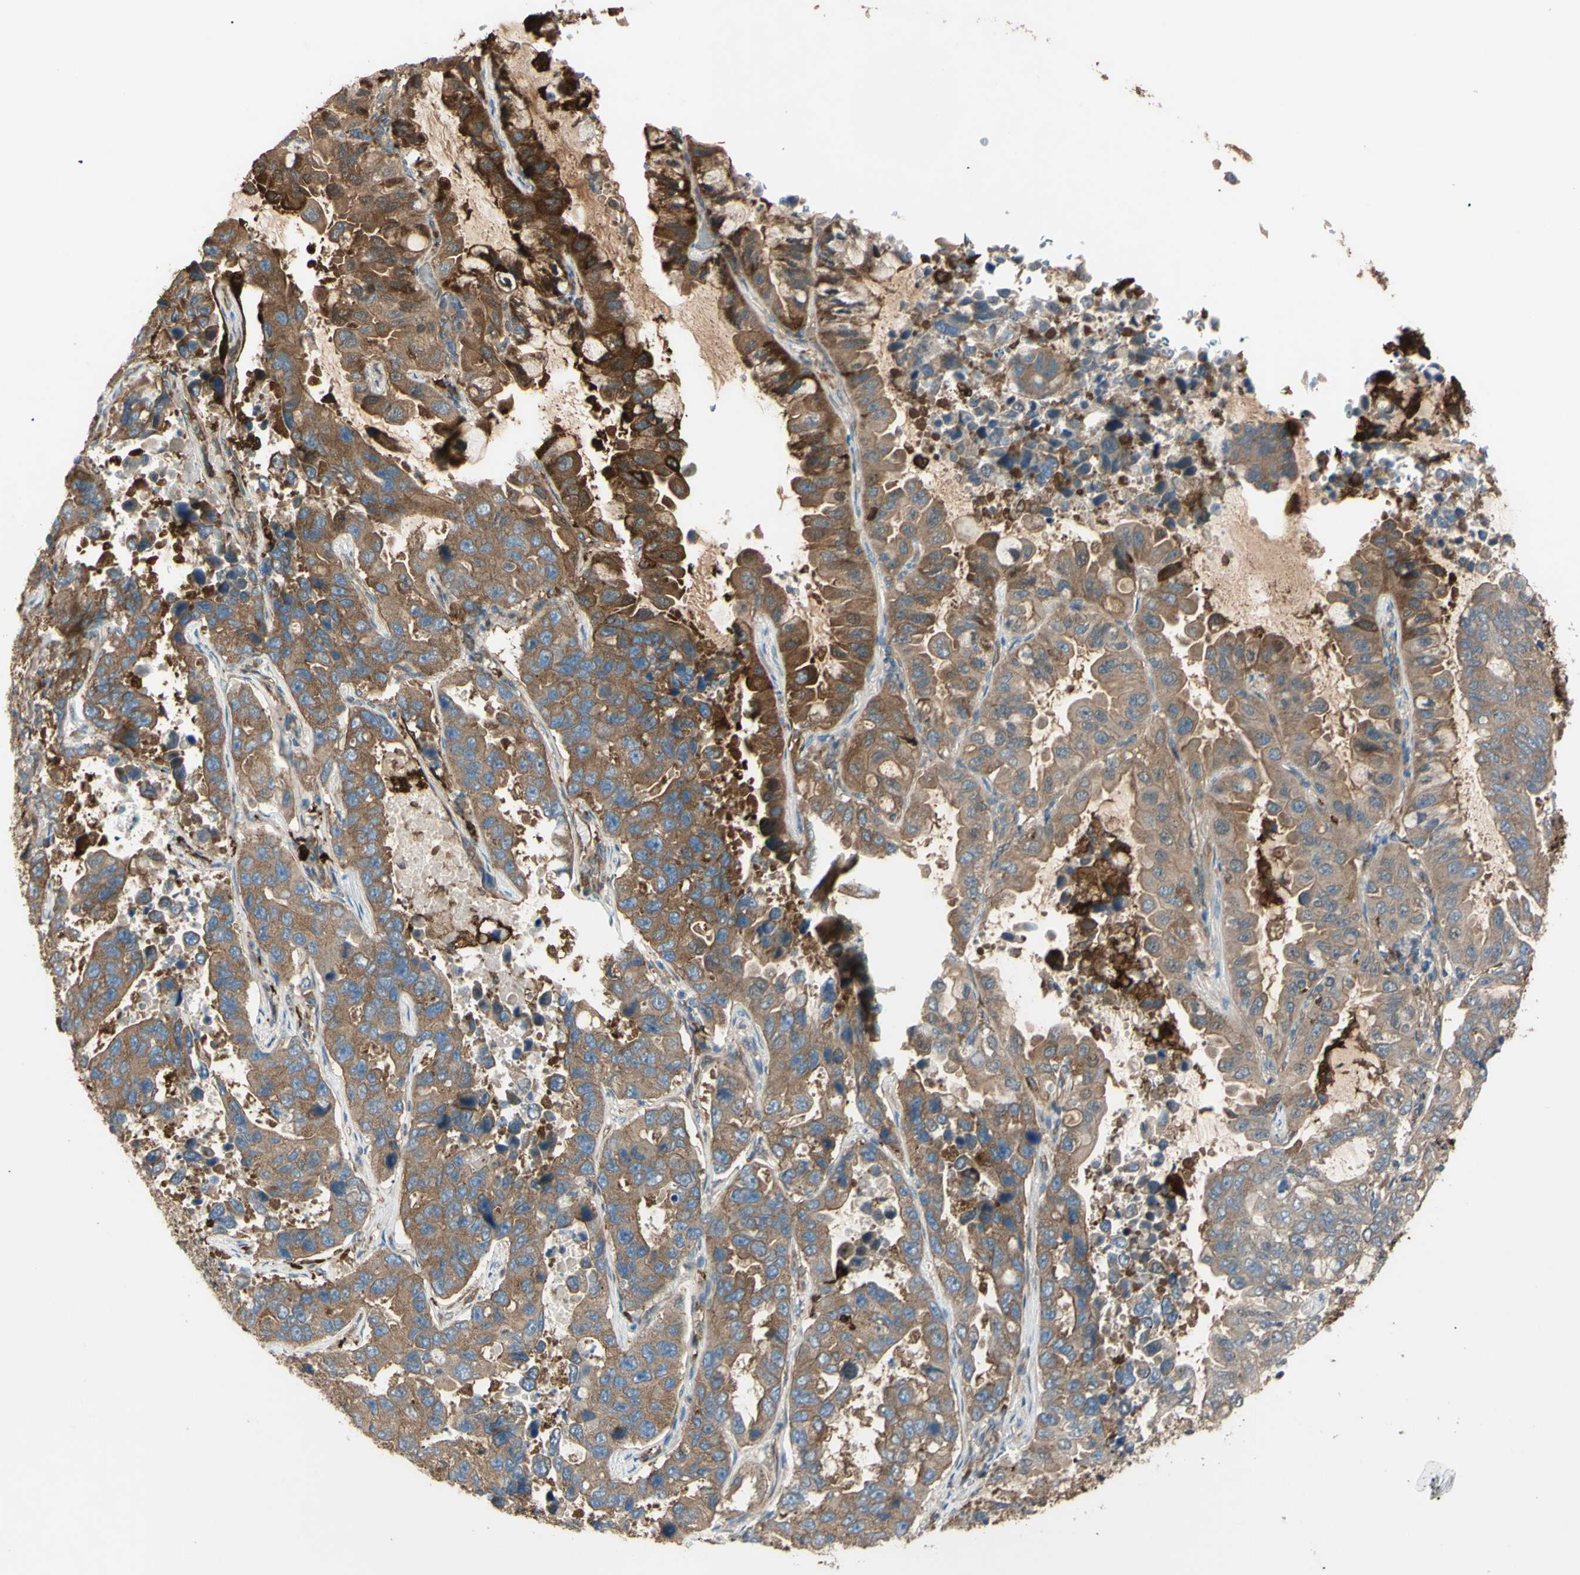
{"staining": {"intensity": "moderate", "quantity": ">75%", "location": "cytoplasmic/membranous"}, "tissue": "lung cancer", "cell_type": "Tumor cells", "image_type": "cancer", "snomed": [{"axis": "morphology", "description": "Adenocarcinoma, NOS"}, {"axis": "topography", "description": "Lung"}], "caption": "High-power microscopy captured an immunohistochemistry (IHC) micrograph of lung cancer (adenocarcinoma), revealing moderate cytoplasmic/membranous expression in approximately >75% of tumor cells.", "gene": "PTPN12", "patient": {"sex": "male", "age": 64}}